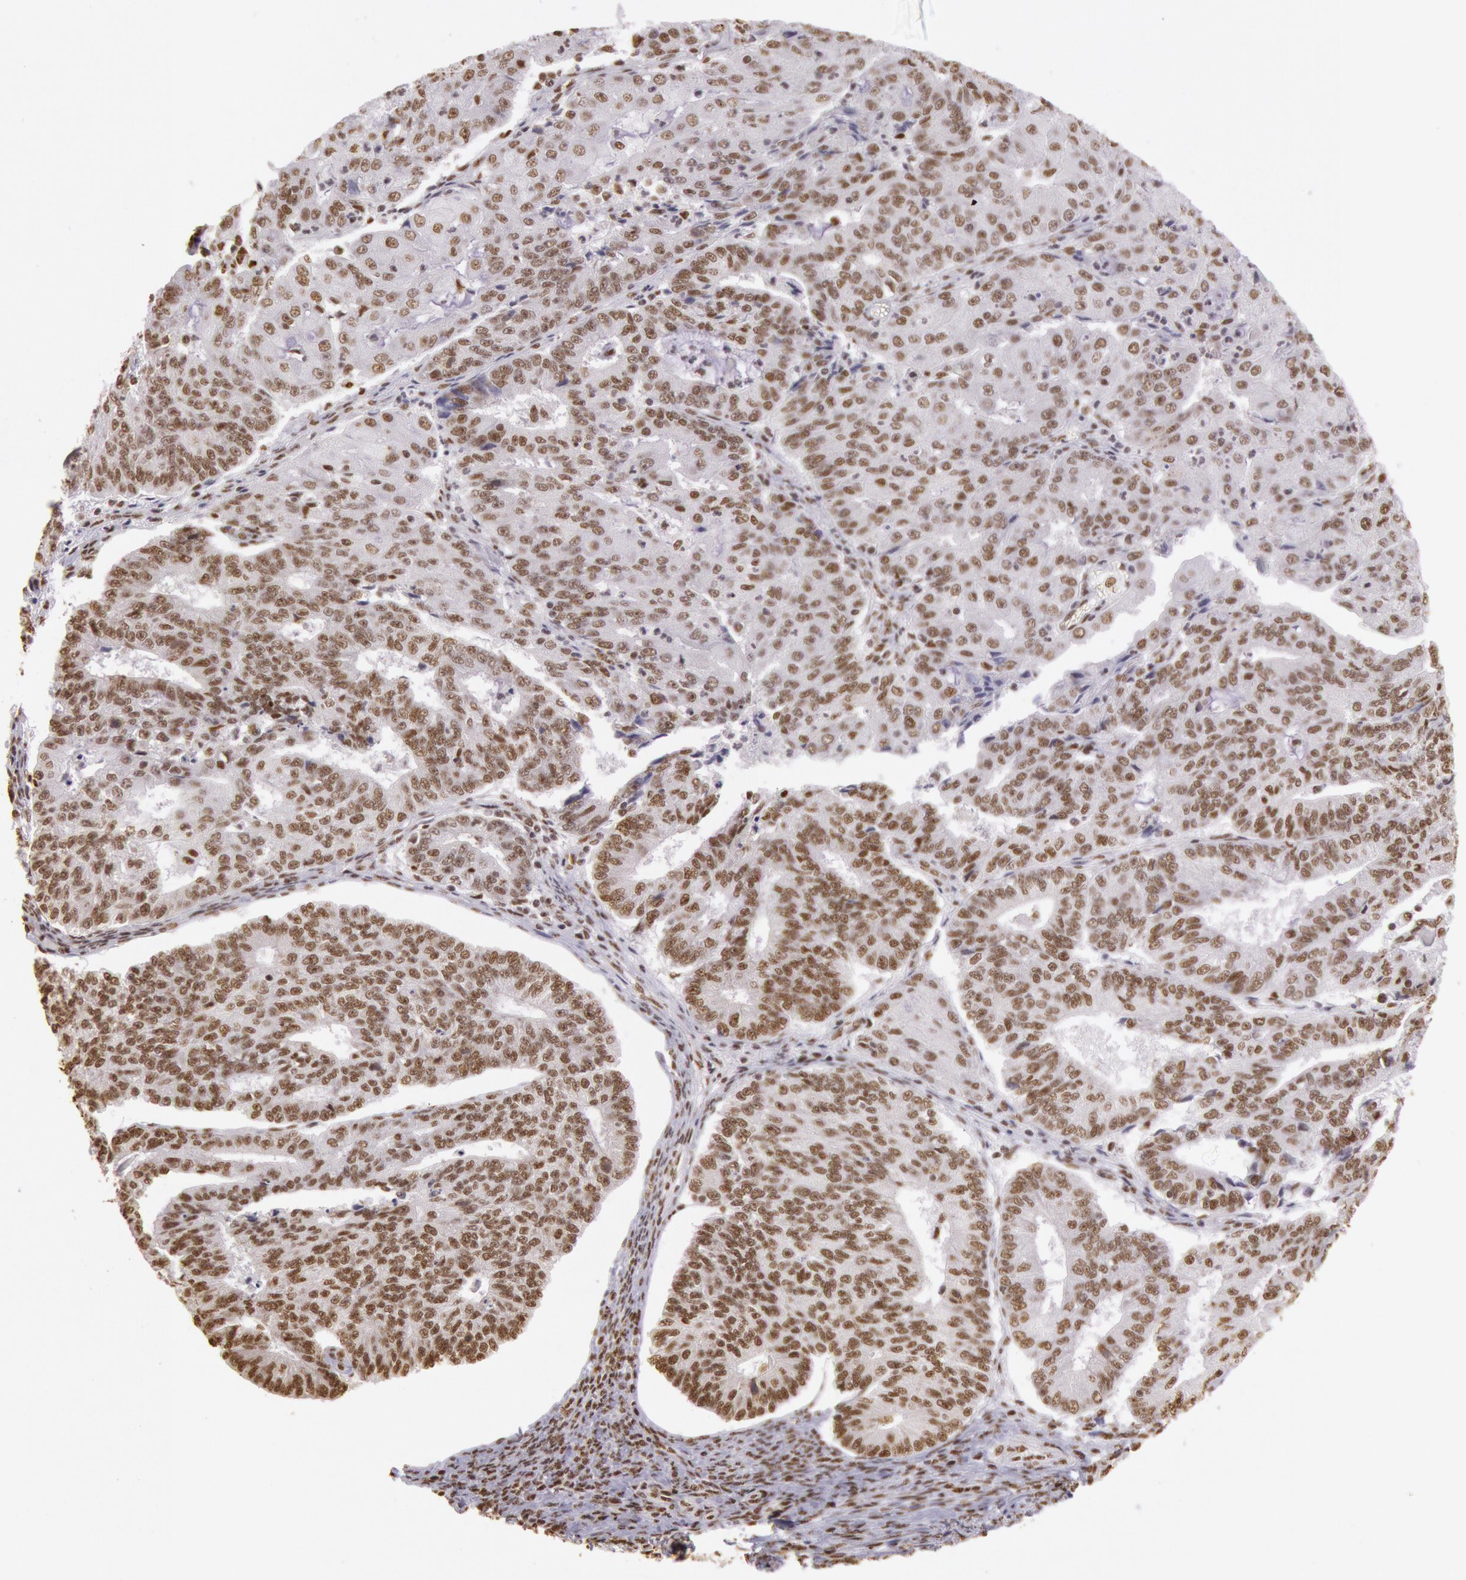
{"staining": {"intensity": "moderate", "quantity": ">75%", "location": "nuclear"}, "tissue": "endometrial cancer", "cell_type": "Tumor cells", "image_type": "cancer", "snomed": [{"axis": "morphology", "description": "Adenocarcinoma, NOS"}, {"axis": "topography", "description": "Endometrium"}], "caption": "Protein staining of endometrial cancer (adenocarcinoma) tissue reveals moderate nuclear positivity in approximately >75% of tumor cells.", "gene": "HNRNPH2", "patient": {"sex": "female", "age": 56}}